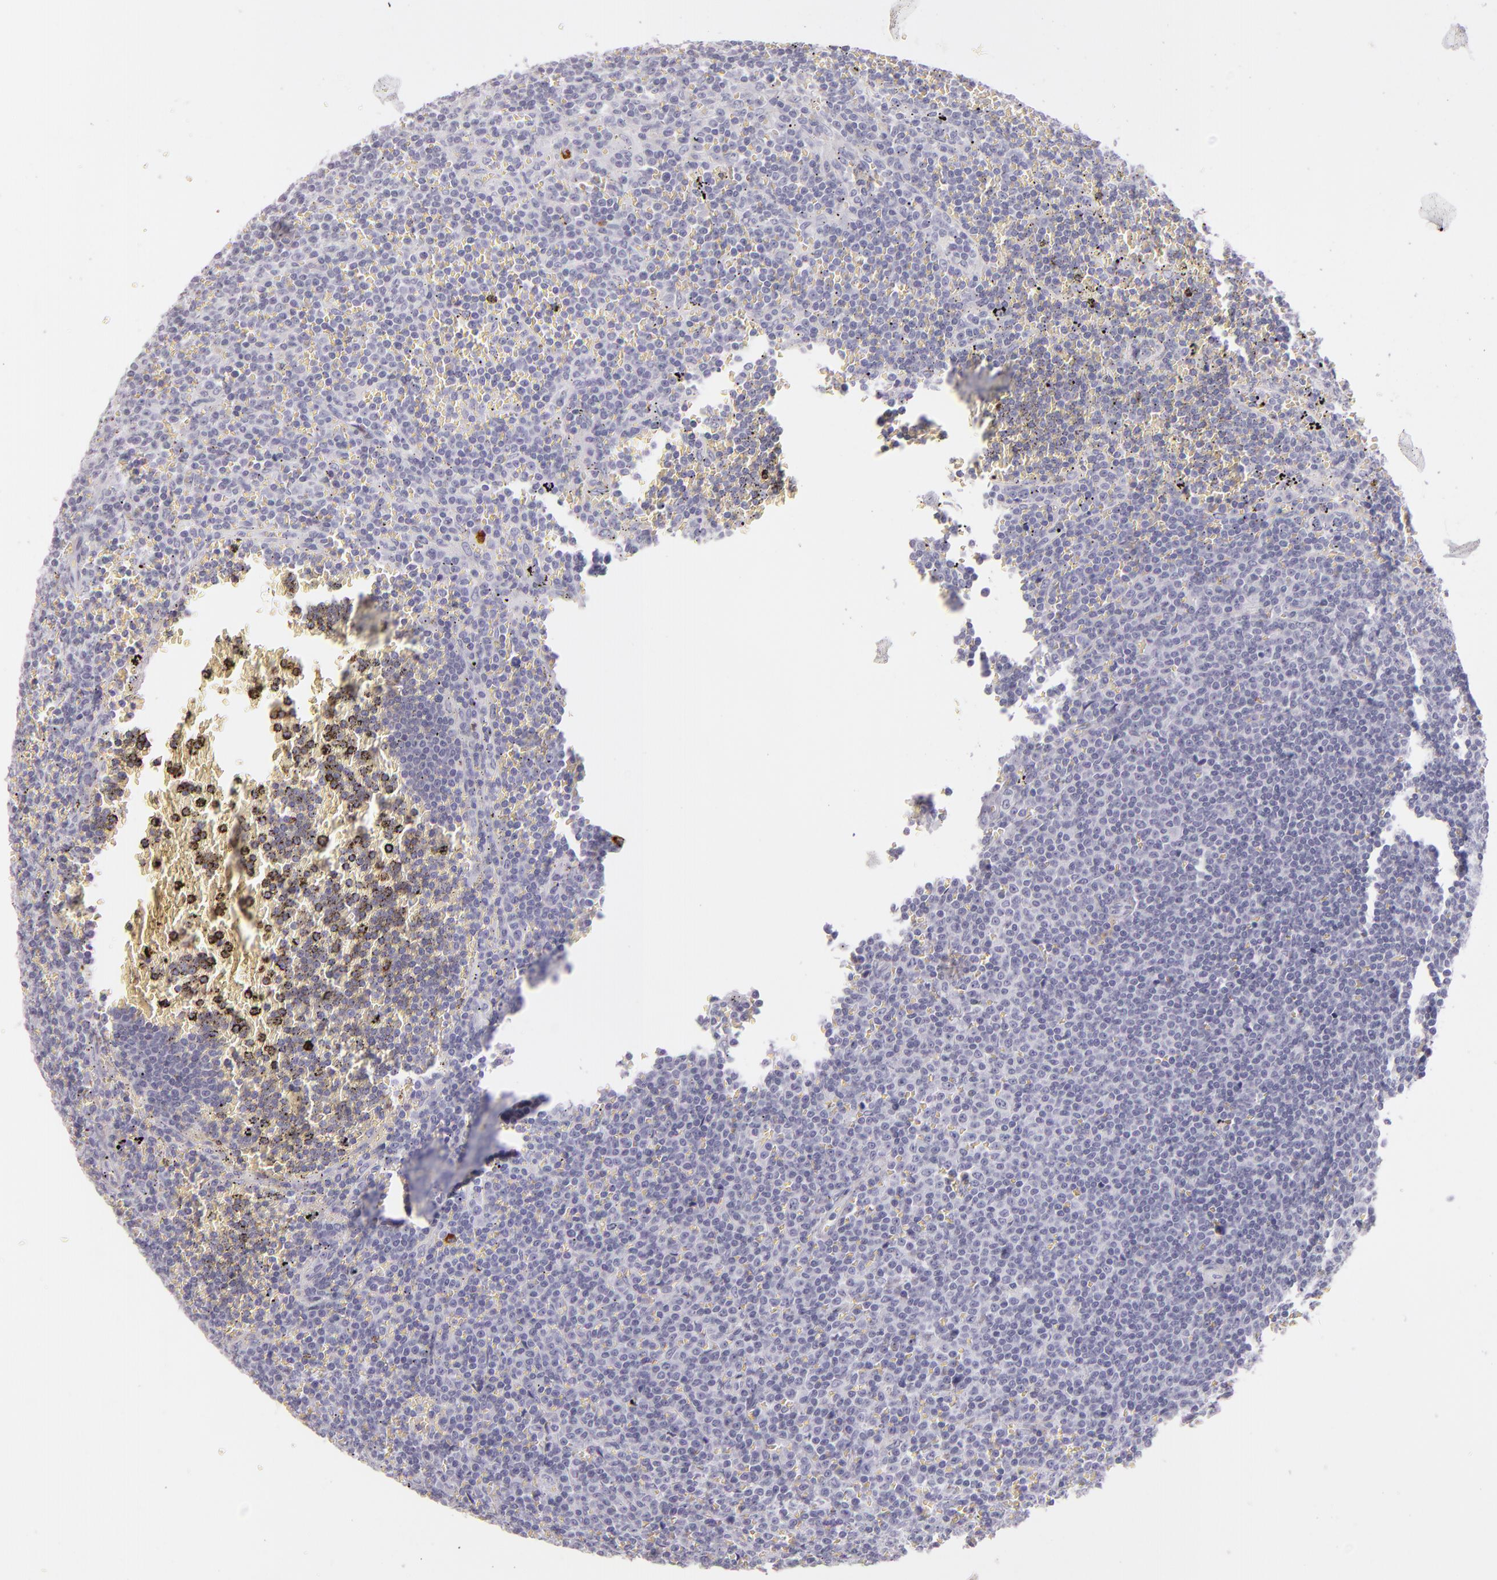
{"staining": {"intensity": "negative", "quantity": "none", "location": "none"}, "tissue": "lymphoma", "cell_type": "Tumor cells", "image_type": "cancer", "snomed": [{"axis": "morphology", "description": "Malignant lymphoma, non-Hodgkin's type, Low grade"}, {"axis": "topography", "description": "Spleen"}], "caption": "This is a histopathology image of immunohistochemistry staining of lymphoma, which shows no expression in tumor cells.", "gene": "TPSD1", "patient": {"sex": "male", "age": 80}}